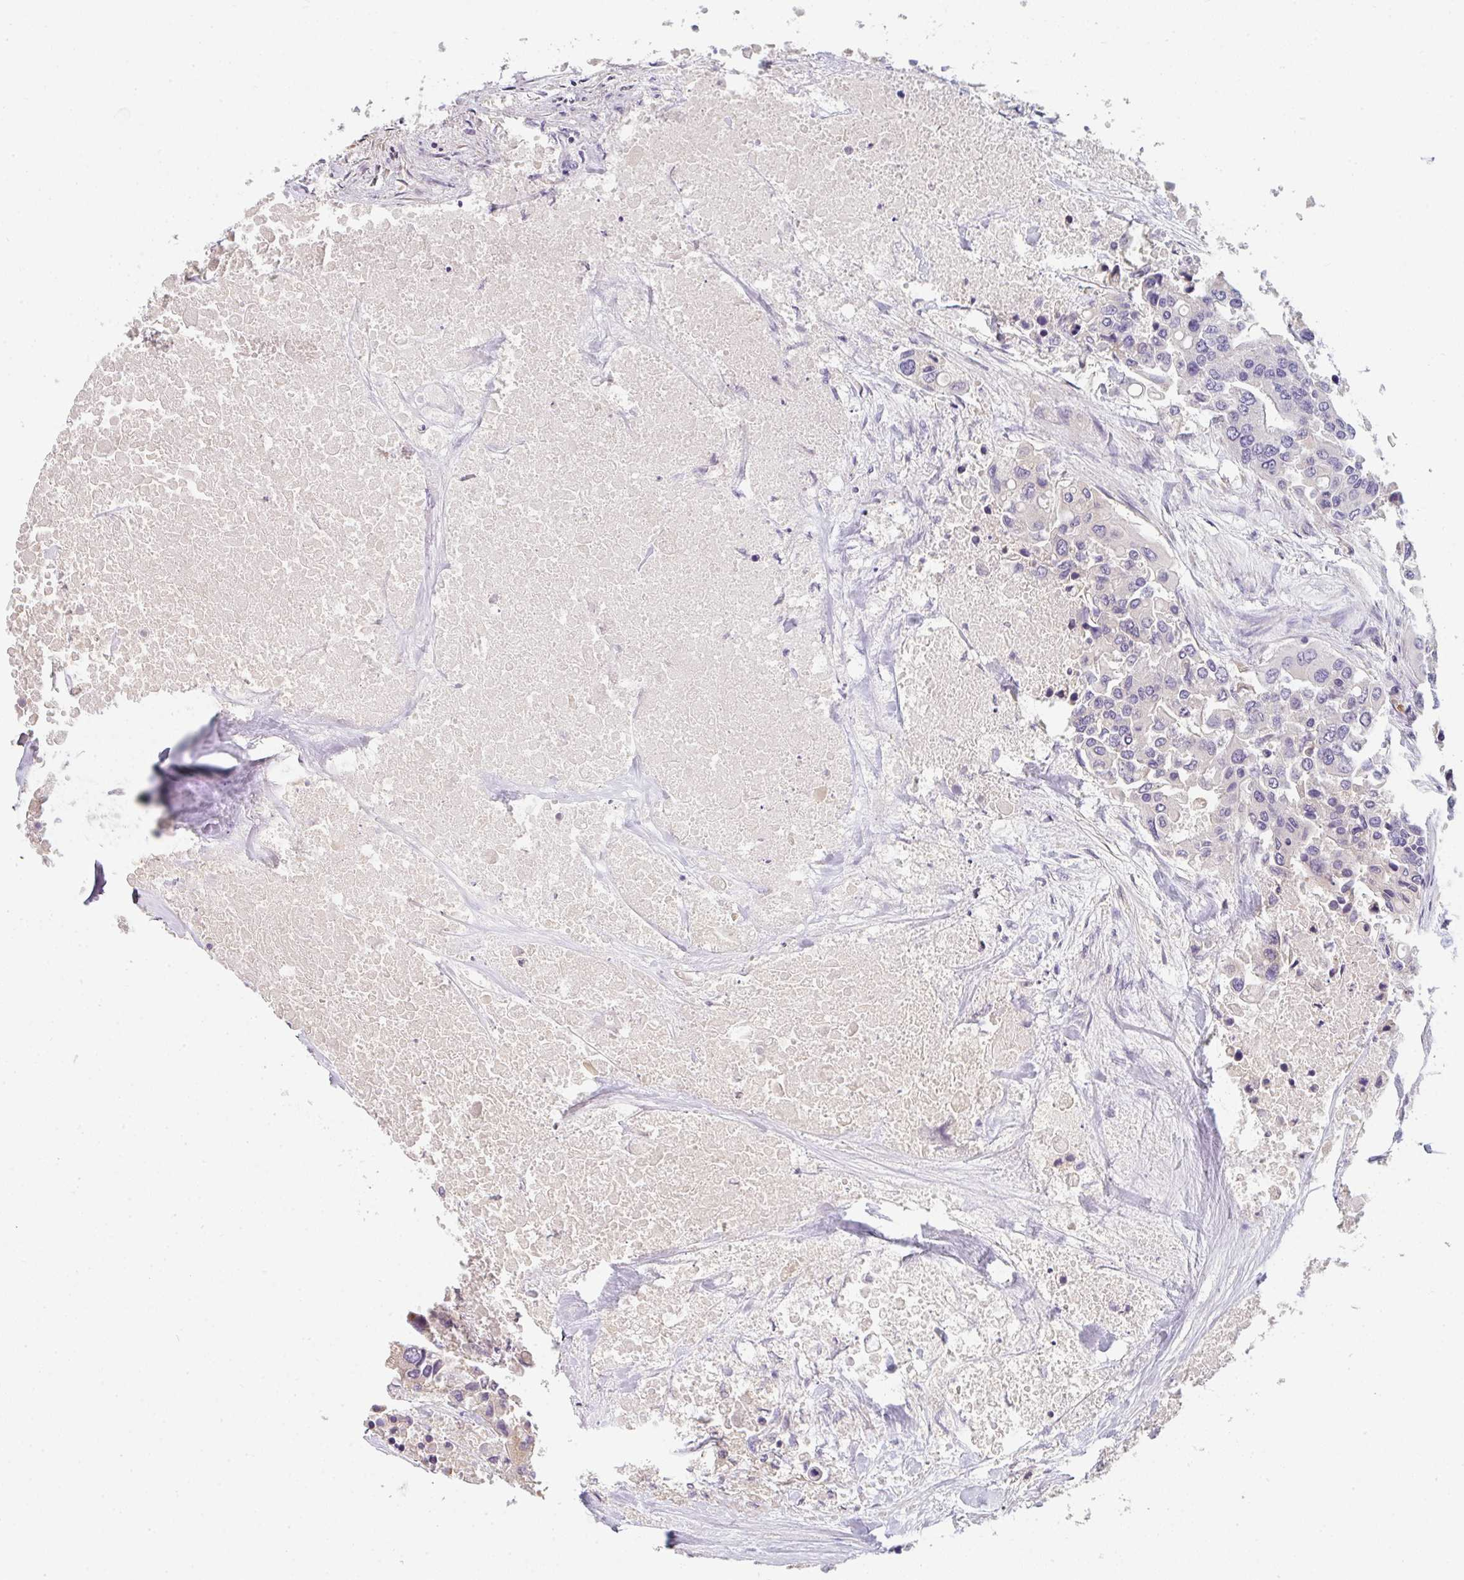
{"staining": {"intensity": "negative", "quantity": "none", "location": "none"}, "tissue": "colorectal cancer", "cell_type": "Tumor cells", "image_type": "cancer", "snomed": [{"axis": "morphology", "description": "Adenocarcinoma, NOS"}, {"axis": "topography", "description": "Colon"}], "caption": "Immunohistochemistry photomicrograph of neoplastic tissue: colorectal cancer stained with DAB (3,3'-diaminobenzidine) shows no significant protein positivity in tumor cells.", "gene": "ZNF215", "patient": {"sex": "male", "age": 77}}